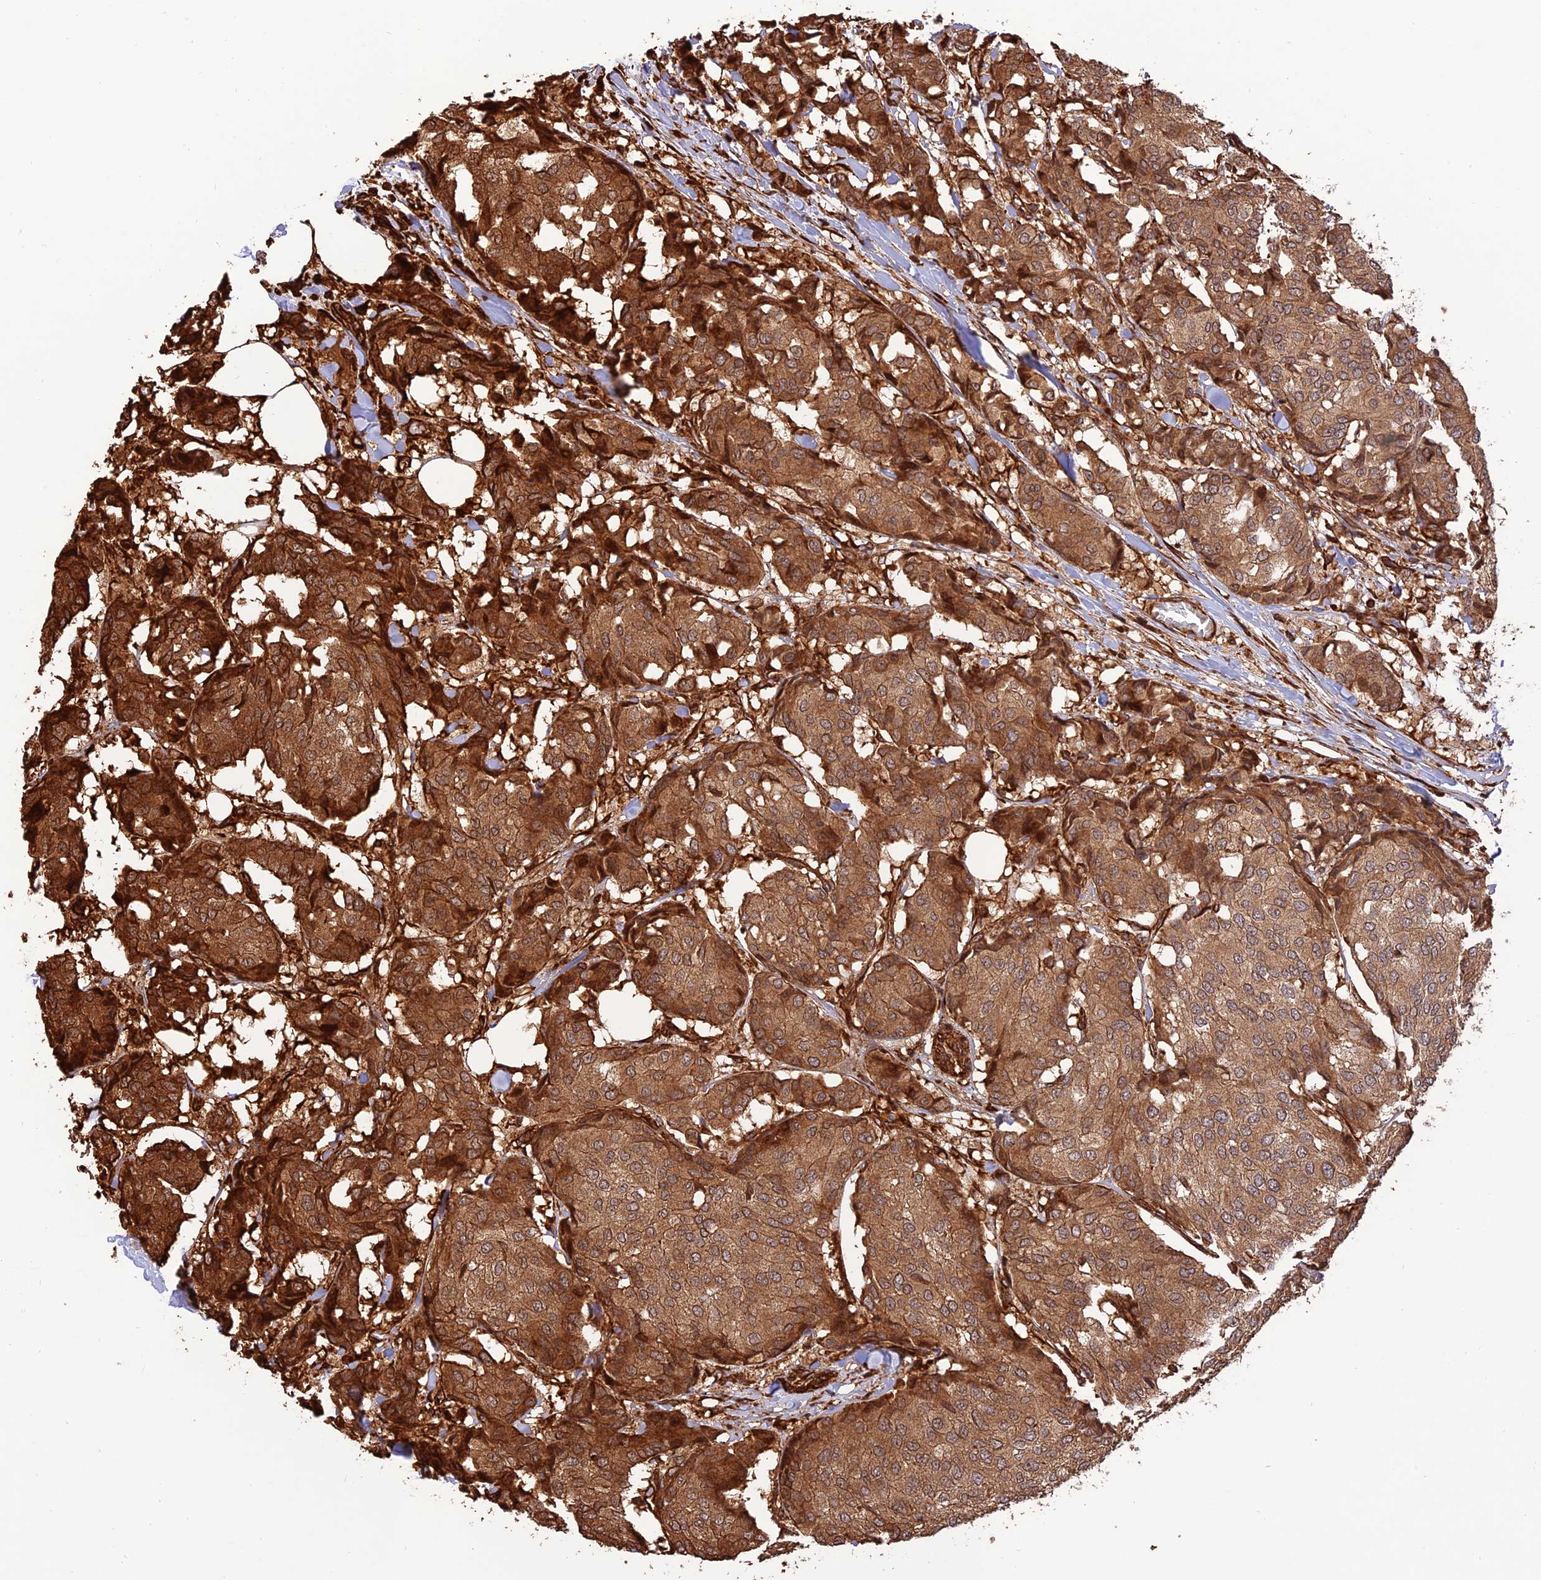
{"staining": {"intensity": "strong", "quantity": ">75%", "location": "cytoplasmic/membranous"}, "tissue": "breast cancer", "cell_type": "Tumor cells", "image_type": "cancer", "snomed": [{"axis": "morphology", "description": "Duct carcinoma"}, {"axis": "topography", "description": "Breast"}], "caption": "High-power microscopy captured an immunohistochemistry image of breast cancer, revealing strong cytoplasmic/membranous positivity in about >75% of tumor cells. (DAB (3,3'-diaminobenzidine) IHC, brown staining for protein, blue staining for nuclei).", "gene": "CREBL2", "patient": {"sex": "female", "age": 75}}